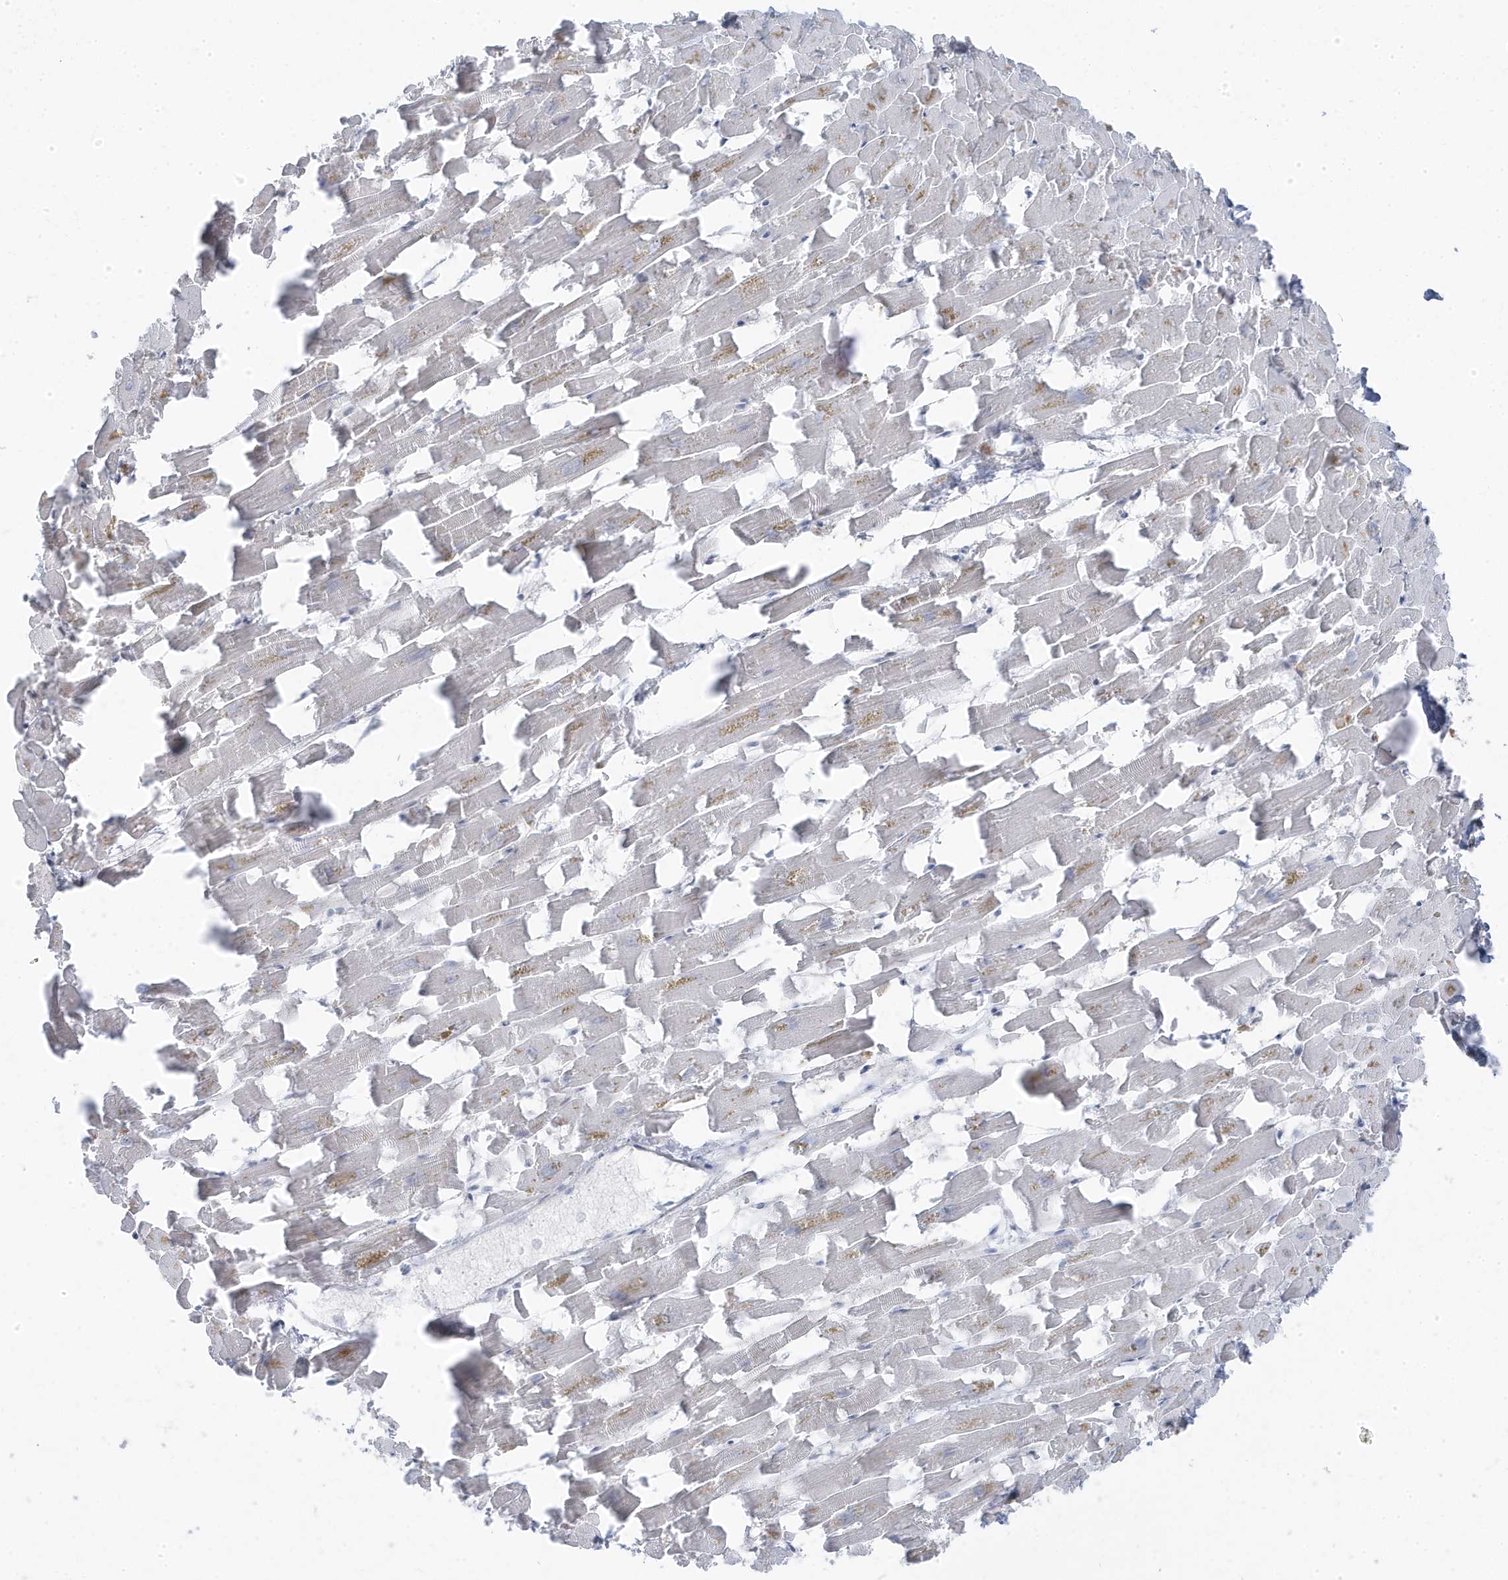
{"staining": {"intensity": "negative", "quantity": "none", "location": "none"}, "tissue": "heart muscle", "cell_type": "Cardiomyocytes", "image_type": "normal", "snomed": [{"axis": "morphology", "description": "Normal tissue, NOS"}, {"axis": "topography", "description": "Heart"}], "caption": "Heart muscle was stained to show a protein in brown. There is no significant staining in cardiomyocytes.", "gene": "TSEN15", "patient": {"sex": "female", "age": 64}}